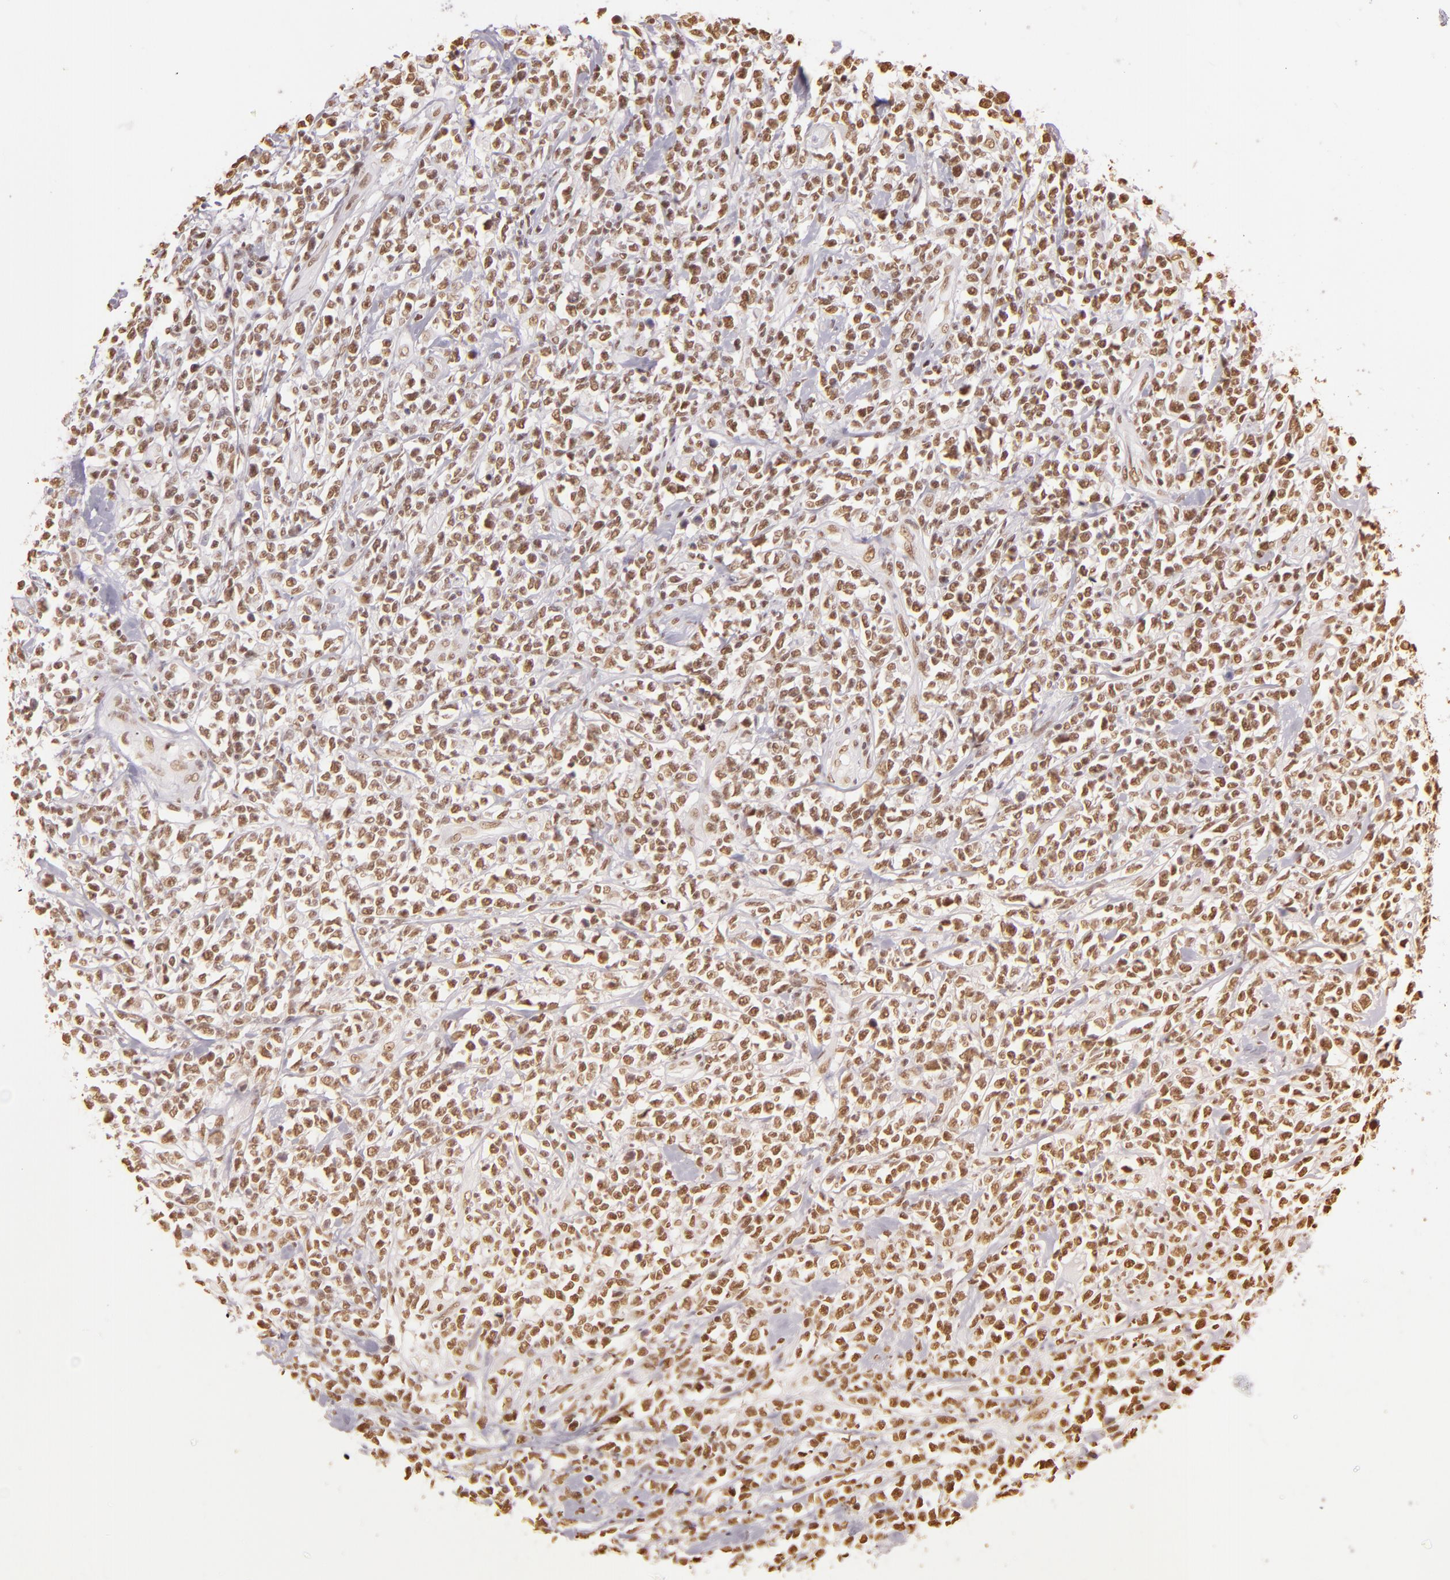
{"staining": {"intensity": "moderate", "quantity": ">75%", "location": "nuclear"}, "tissue": "lymphoma", "cell_type": "Tumor cells", "image_type": "cancer", "snomed": [{"axis": "morphology", "description": "Malignant lymphoma, non-Hodgkin's type, High grade"}, {"axis": "topography", "description": "Colon"}], "caption": "Human malignant lymphoma, non-Hodgkin's type (high-grade) stained with a protein marker reveals moderate staining in tumor cells.", "gene": "PAPOLA", "patient": {"sex": "male", "age": 82}}